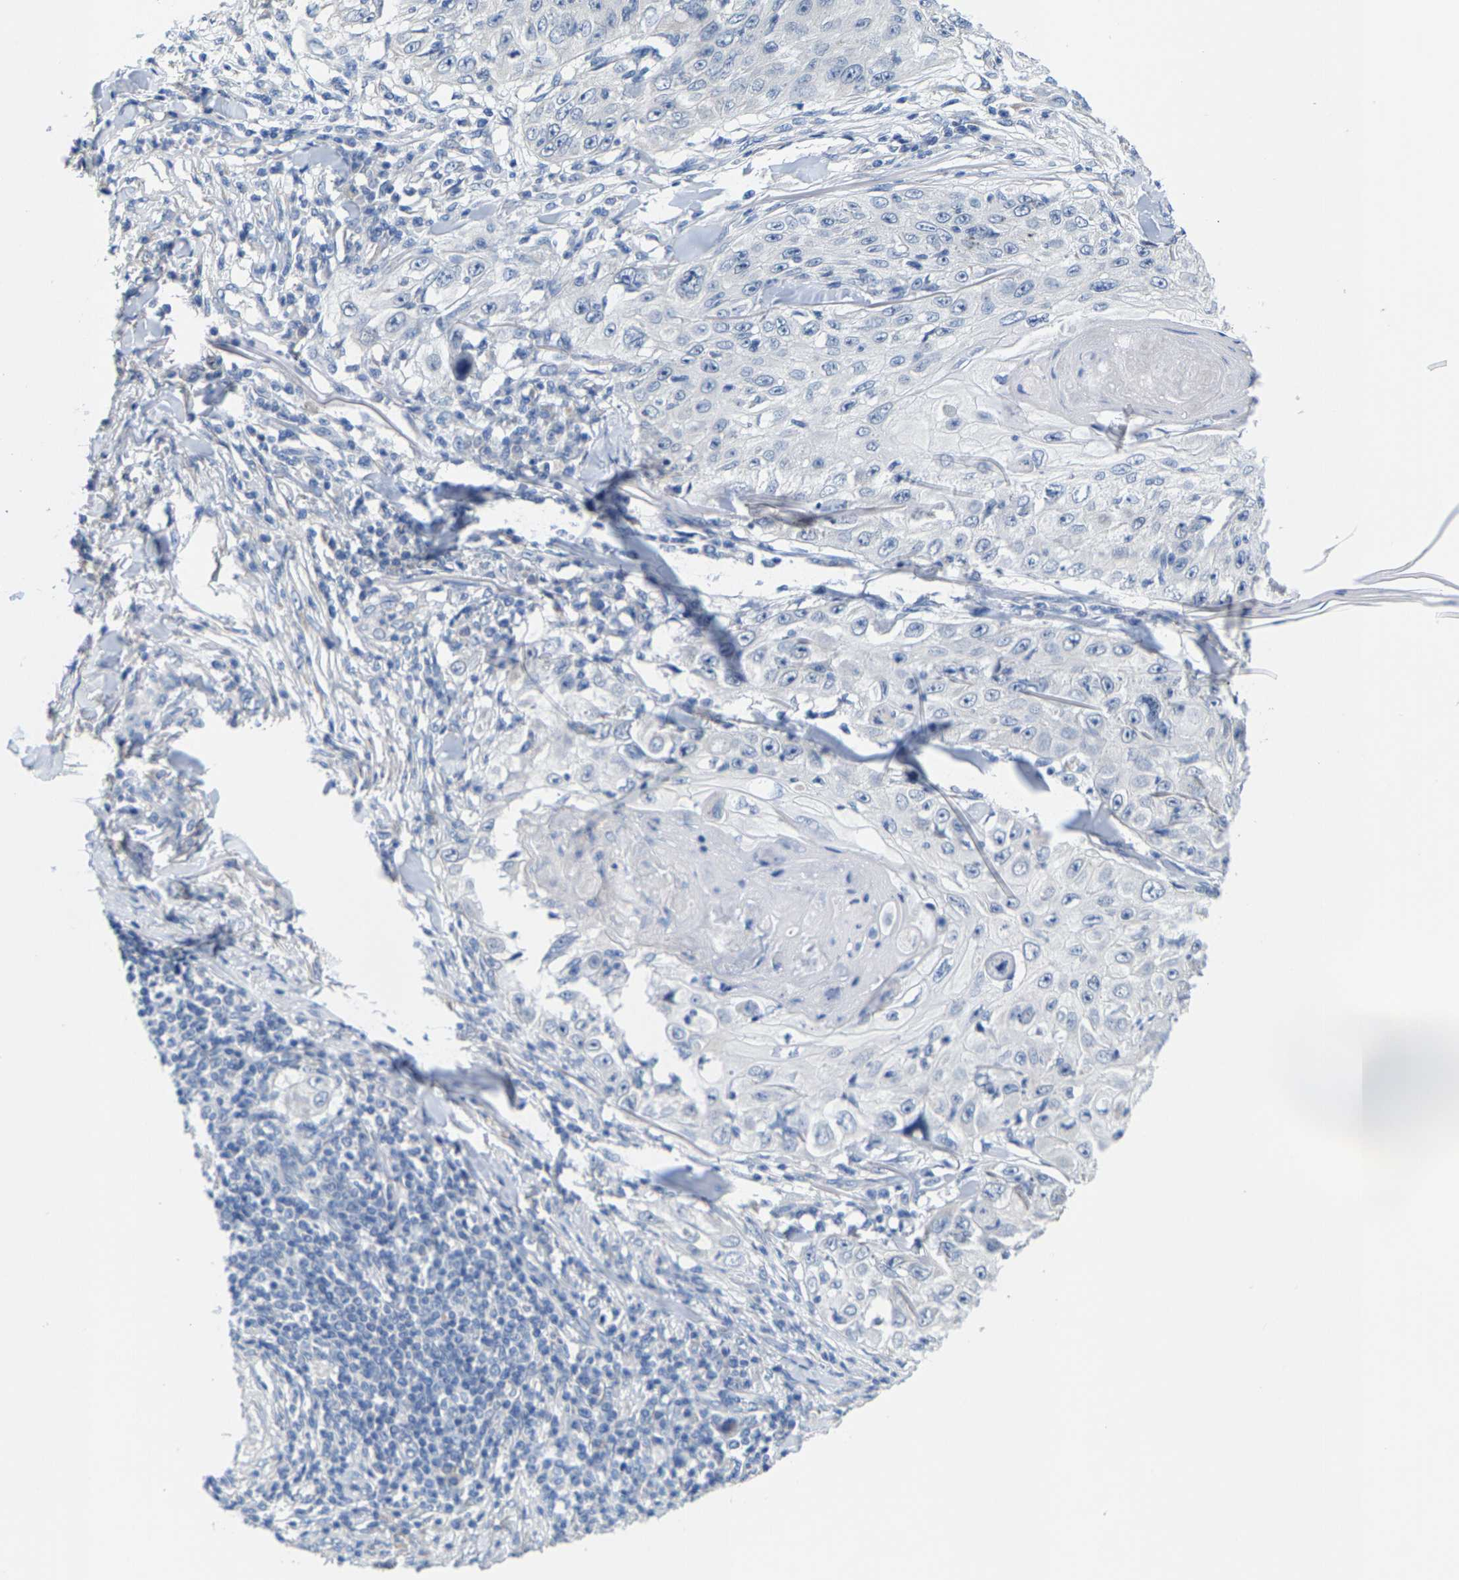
{"staining": {"intensity": "negative", "quantity": "none", "location": "none"}, "tissue": "skin cancer", "cell_type": "Tumor cells", "image_type": "cancer", "snomed": [{"axis": "morphology", "description": "Squamous cell carcinoma, NOS"}, {"axis": "topography", "description": "Skin"}], "caption": "Tumor cells are negative for brown protein staining in skin squamous cell carcinoma.", "gene": "KLHL1", "patient": {"sex": "male", "age": 86}}